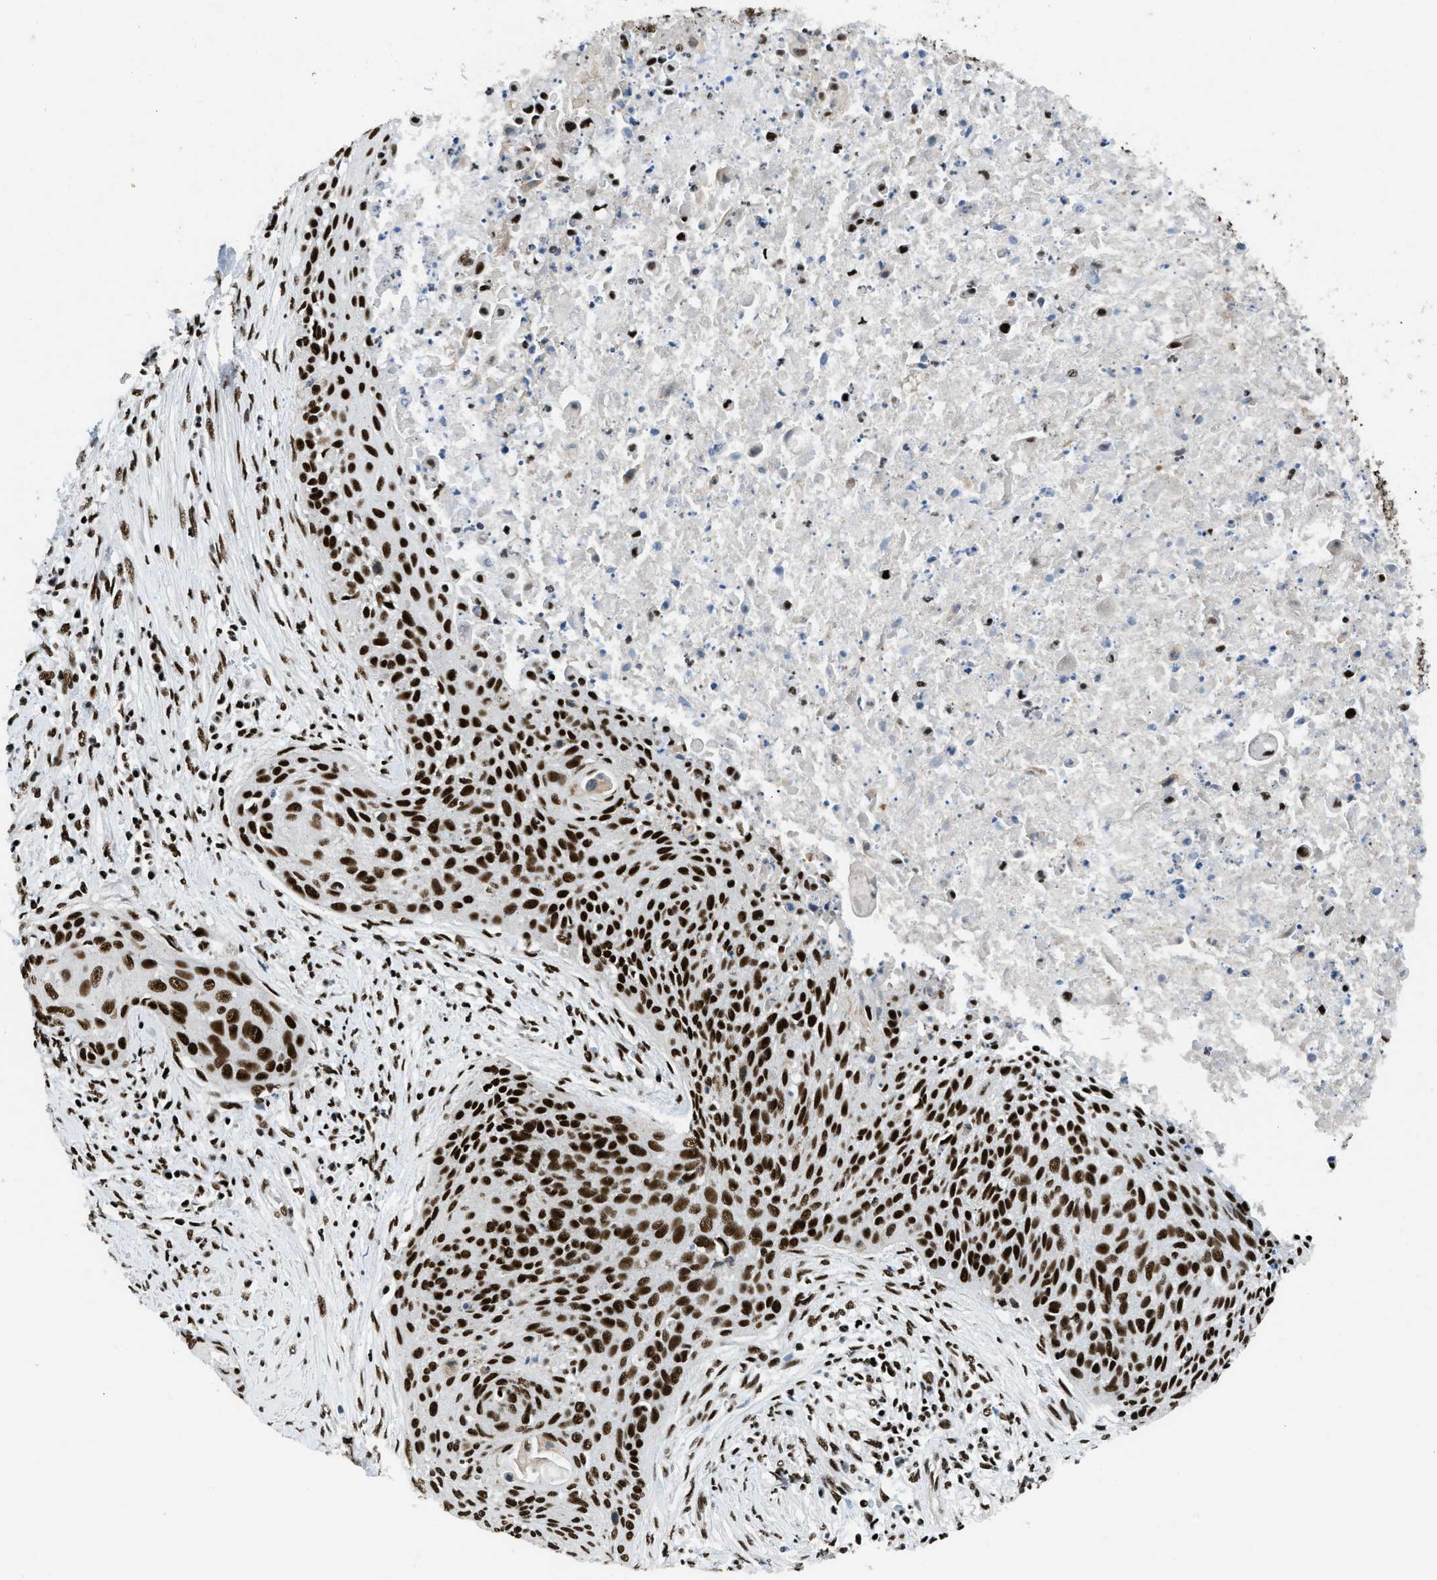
{"staining": {"intensity": "strong", "quantity": ">75%", "location": "nuclear"}, "tissue": "cervical cancer", "cell_type": "Tumor cells", "image_type": "cancer", "snomed": [{"axis": "morphology", "description": "Squamous cell carcinoma, NOS"}, {"axis": "topography", "description": "Cervix"}], "caption": "About >75% of tumor cells in cervical squamous cell carcinoma display strong nuclear protein expression as visualized by brown immunohistochemical staining.", "gene": "SCAF4", "patient": {"sex": "female", "age": 55}}